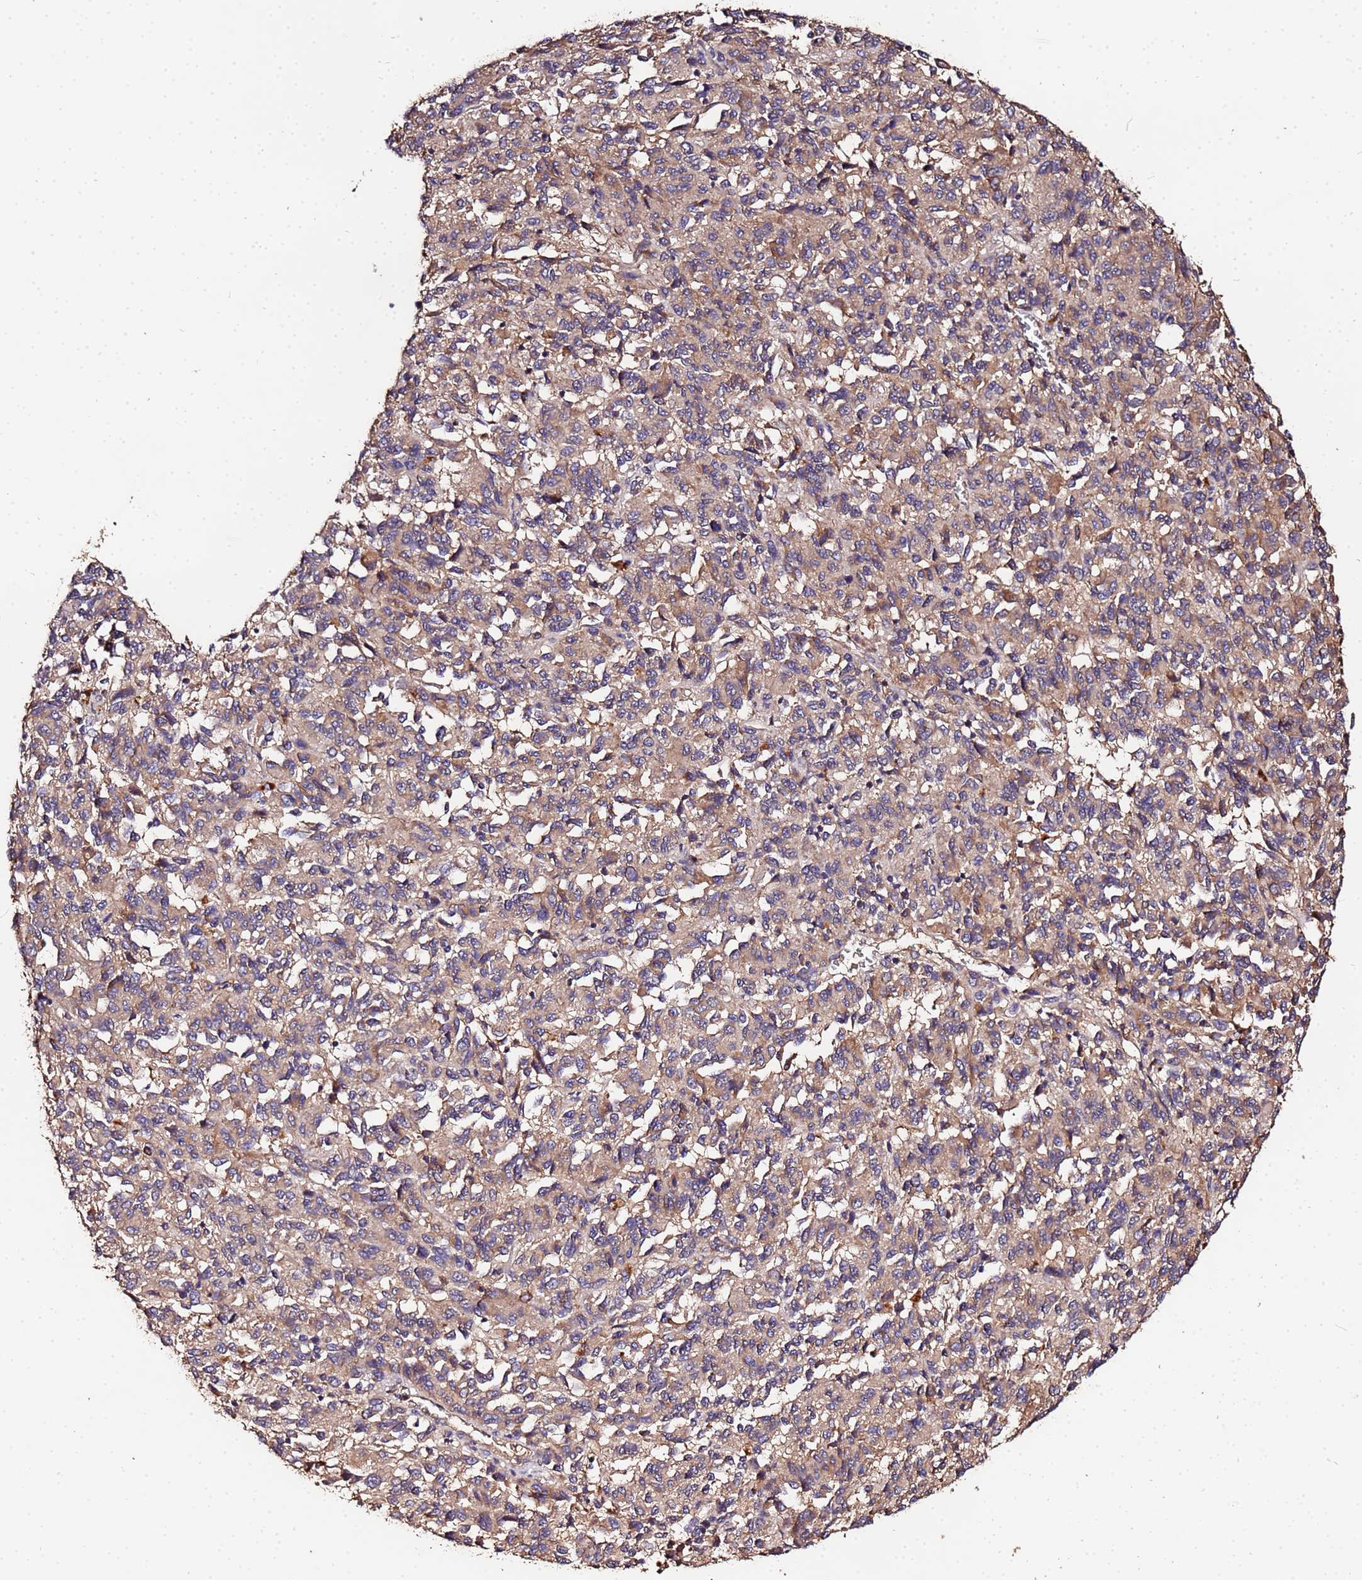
{"staining": {"intensity": "weak", "quantity": ">75%", "location": "cytoplasmic/membranous"}, "tissue": "melanoma", "cell_type": "Tumor cells", "image_type": "cancer", "snomed": [{"axis": "morphology", "description": "Malignant melanoma, Metastatic site"}, {"axis": "topography", "description": "Lung"}], "caption": "Weak cytoplasmic/membranous positivity for a protein is identified in approximately >75% of tumor cells of melanoma using immunohistochemistry (IHC).", "gene": "MTERF1", "patient": {"sex": "male", "age": 64}}